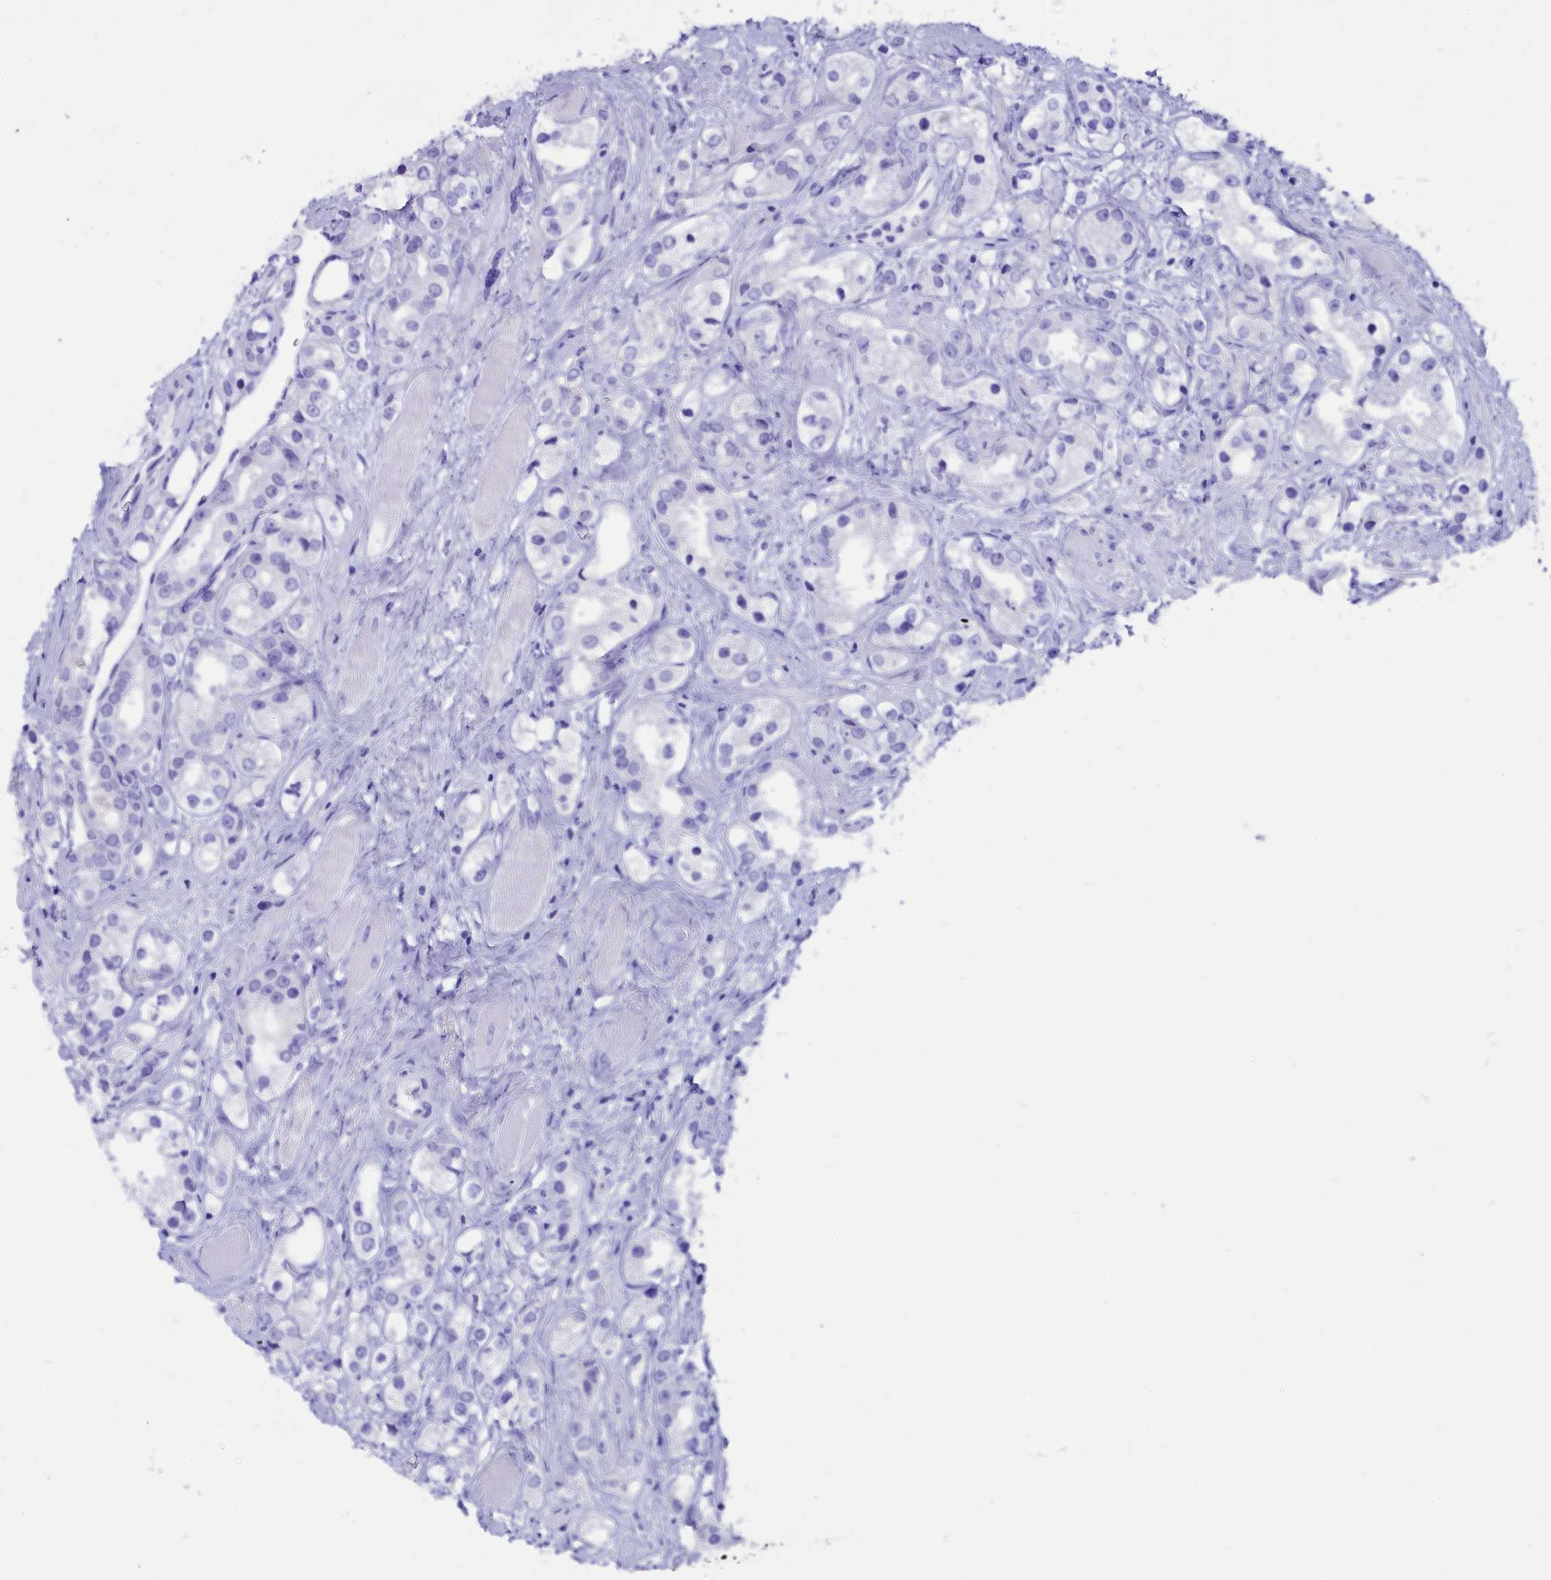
{"staining": {"intensity": "negative", "quantity": "none", "location": "none"}, "tissue": "prostate cancer", "cell_type": "Tumor cells", "image_type": "cancer", "snomed": [{"axis": "morphology", "description": "Adenocarcinoma, NOS"}, {"axis": "topography", "description": "Prostate"}], "caption": "Tumor cells show no significant protein expression in prostate cancer.", "gene": "ANKRD29", "patient": {"sex": "male", "age": 79}}